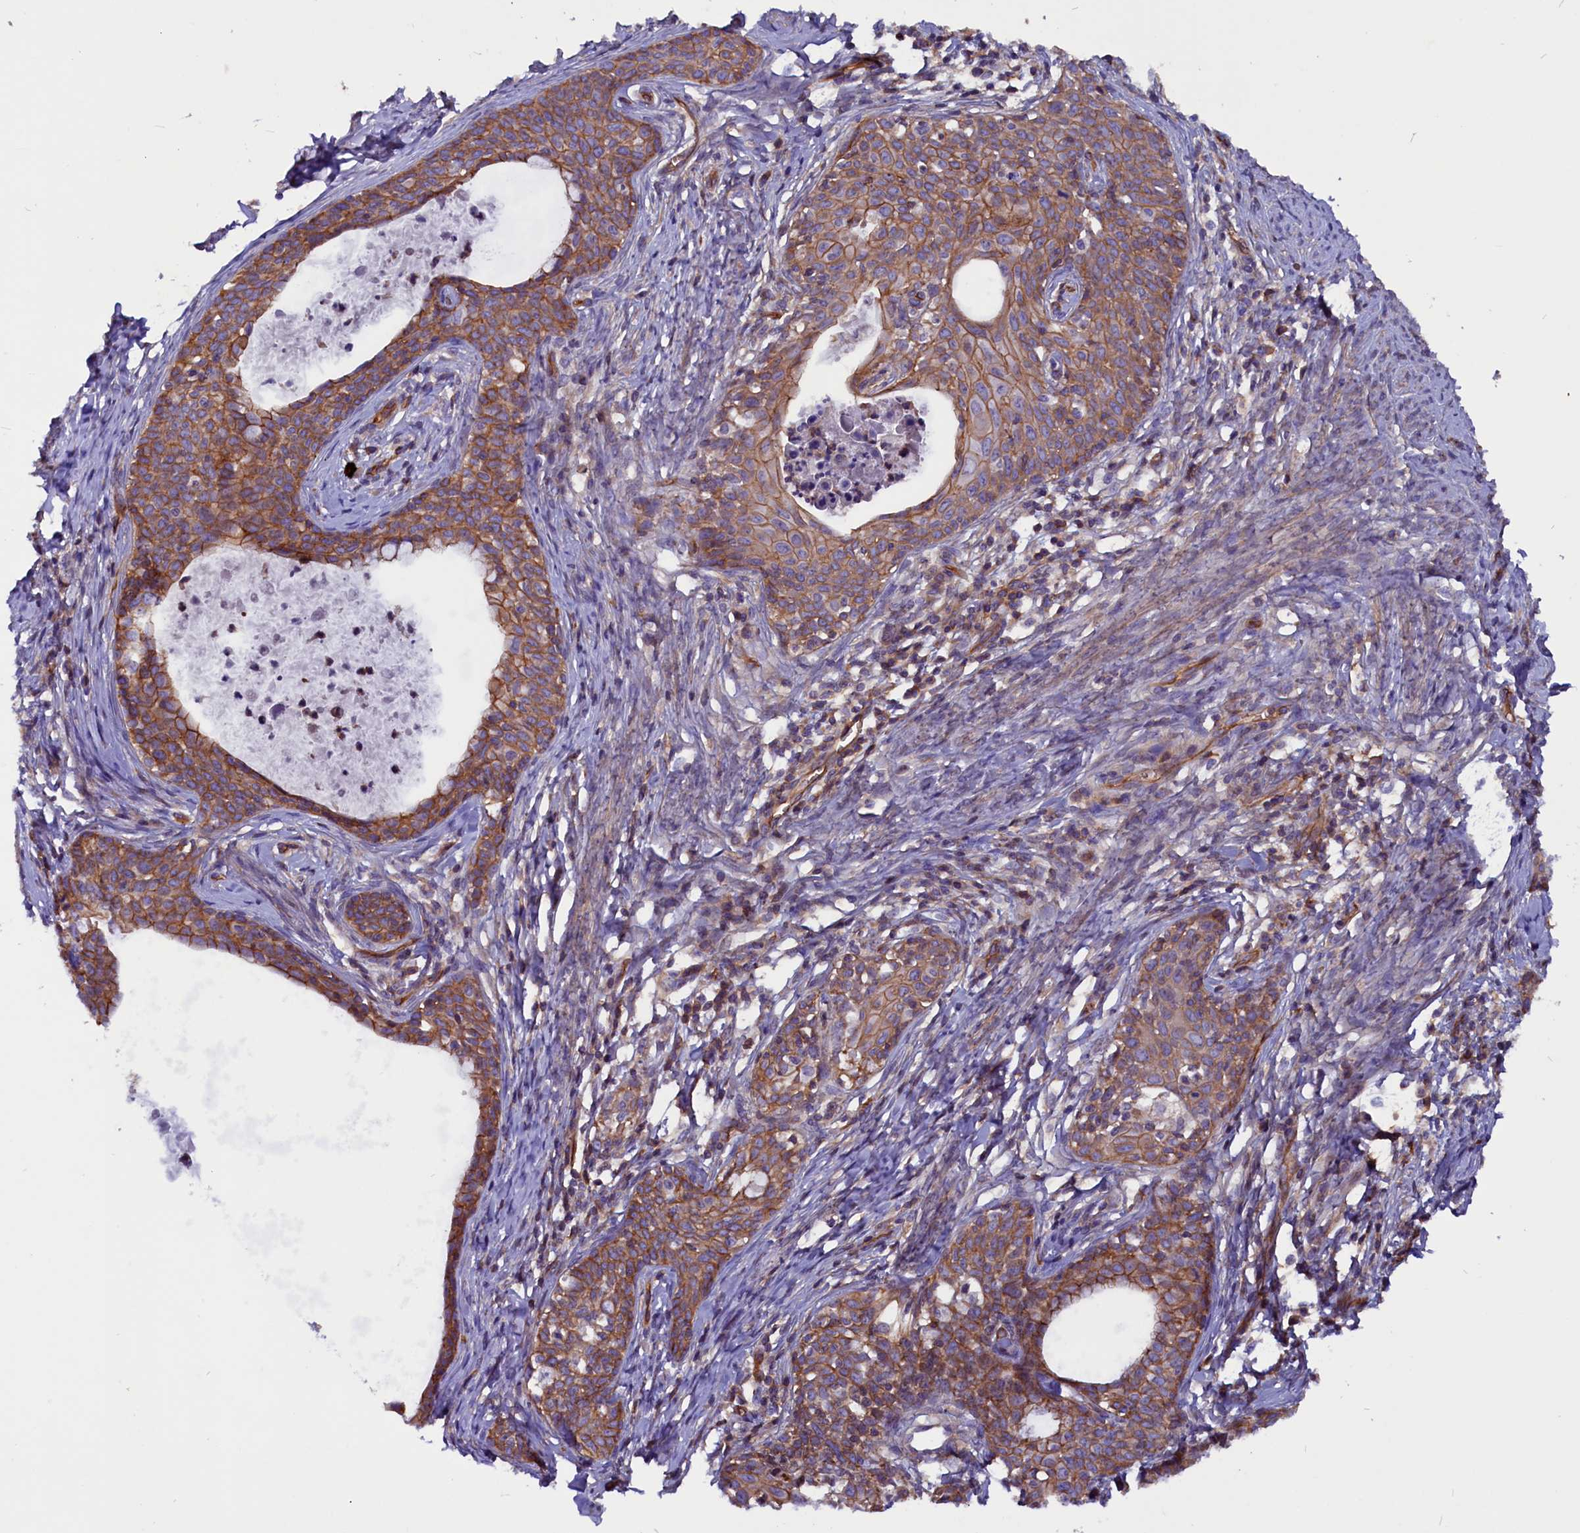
{"staining": {"intensity": "moderate", "quantity": ">75%", "location": "cytoplasmic/membranous"}, "tissue": "cervical cancer", "cell_type": "Tumor cells", "image_type": "cancer", "snomed": [{"axis": "morphology", "description": "Squamous cell carcinoma, NOS"}, {"axis": "topography", "description": "Cervix"}], "caption": "Protein staining by IHC exhibits moderate cytoplasmic/membranous expression in about >75% of tumor cells in cervical cancer (squamous cell carcinoma).", "gene": "ZNF749", "patient": {"sex": "female", "age": 52}}